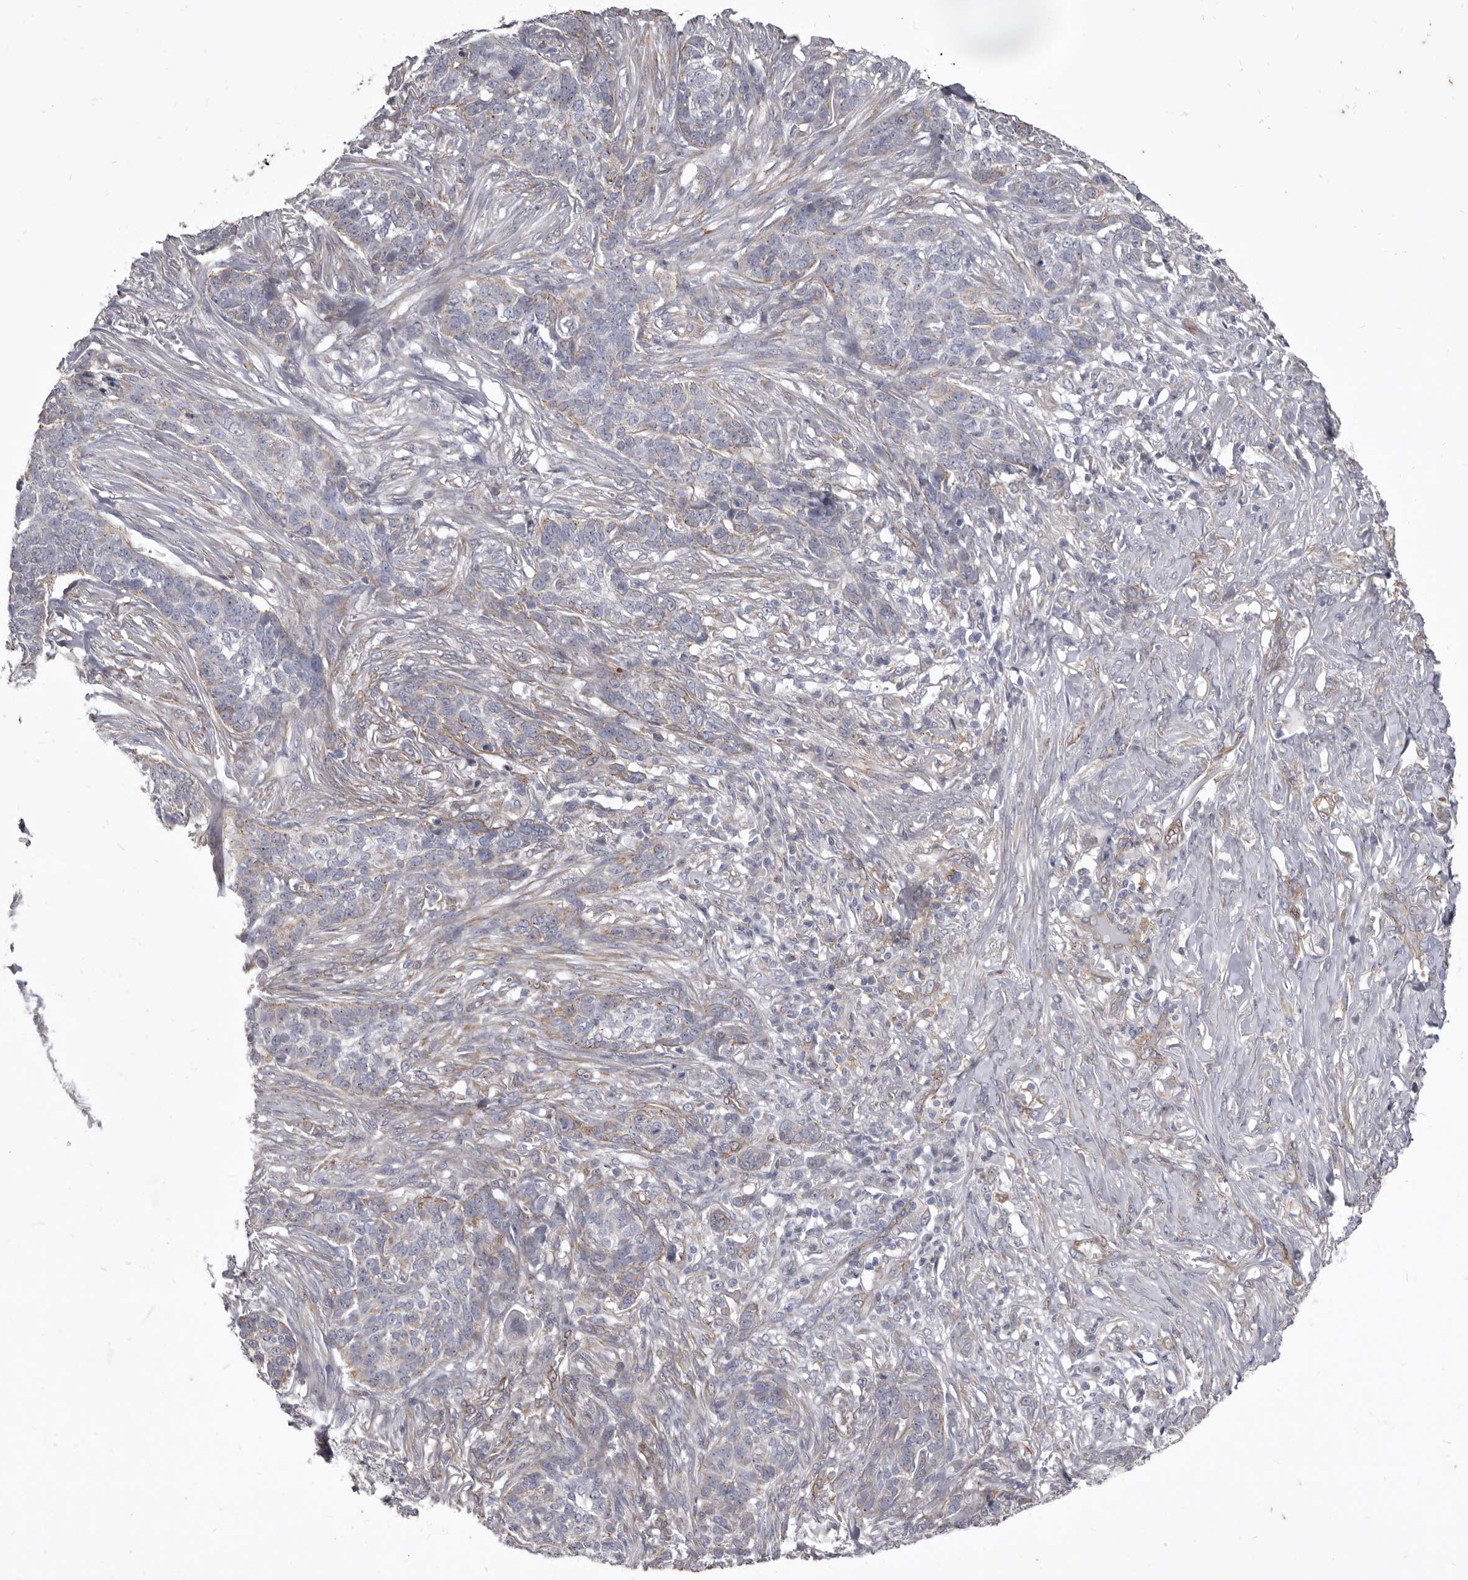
{"staining": {"intensity": "negative", "quantity": "none", "location": "none"}, "tissue": "skin cancer", "cell_type": "Tumor cells", "image_type": "cancer", "snomed": [{"axis": "morphology", "description": "Basal cell carcinoma"}, {"axis": "topography", "description": "Skin"}], "caption": "The immunohistochemistry (IHC) histopathology image has no significant staining in tumor cells of skin cancer (basal cell carcinoma) tissue.", "gene": "P2RX6", "patient": {"sex": "male", "age": 85}}